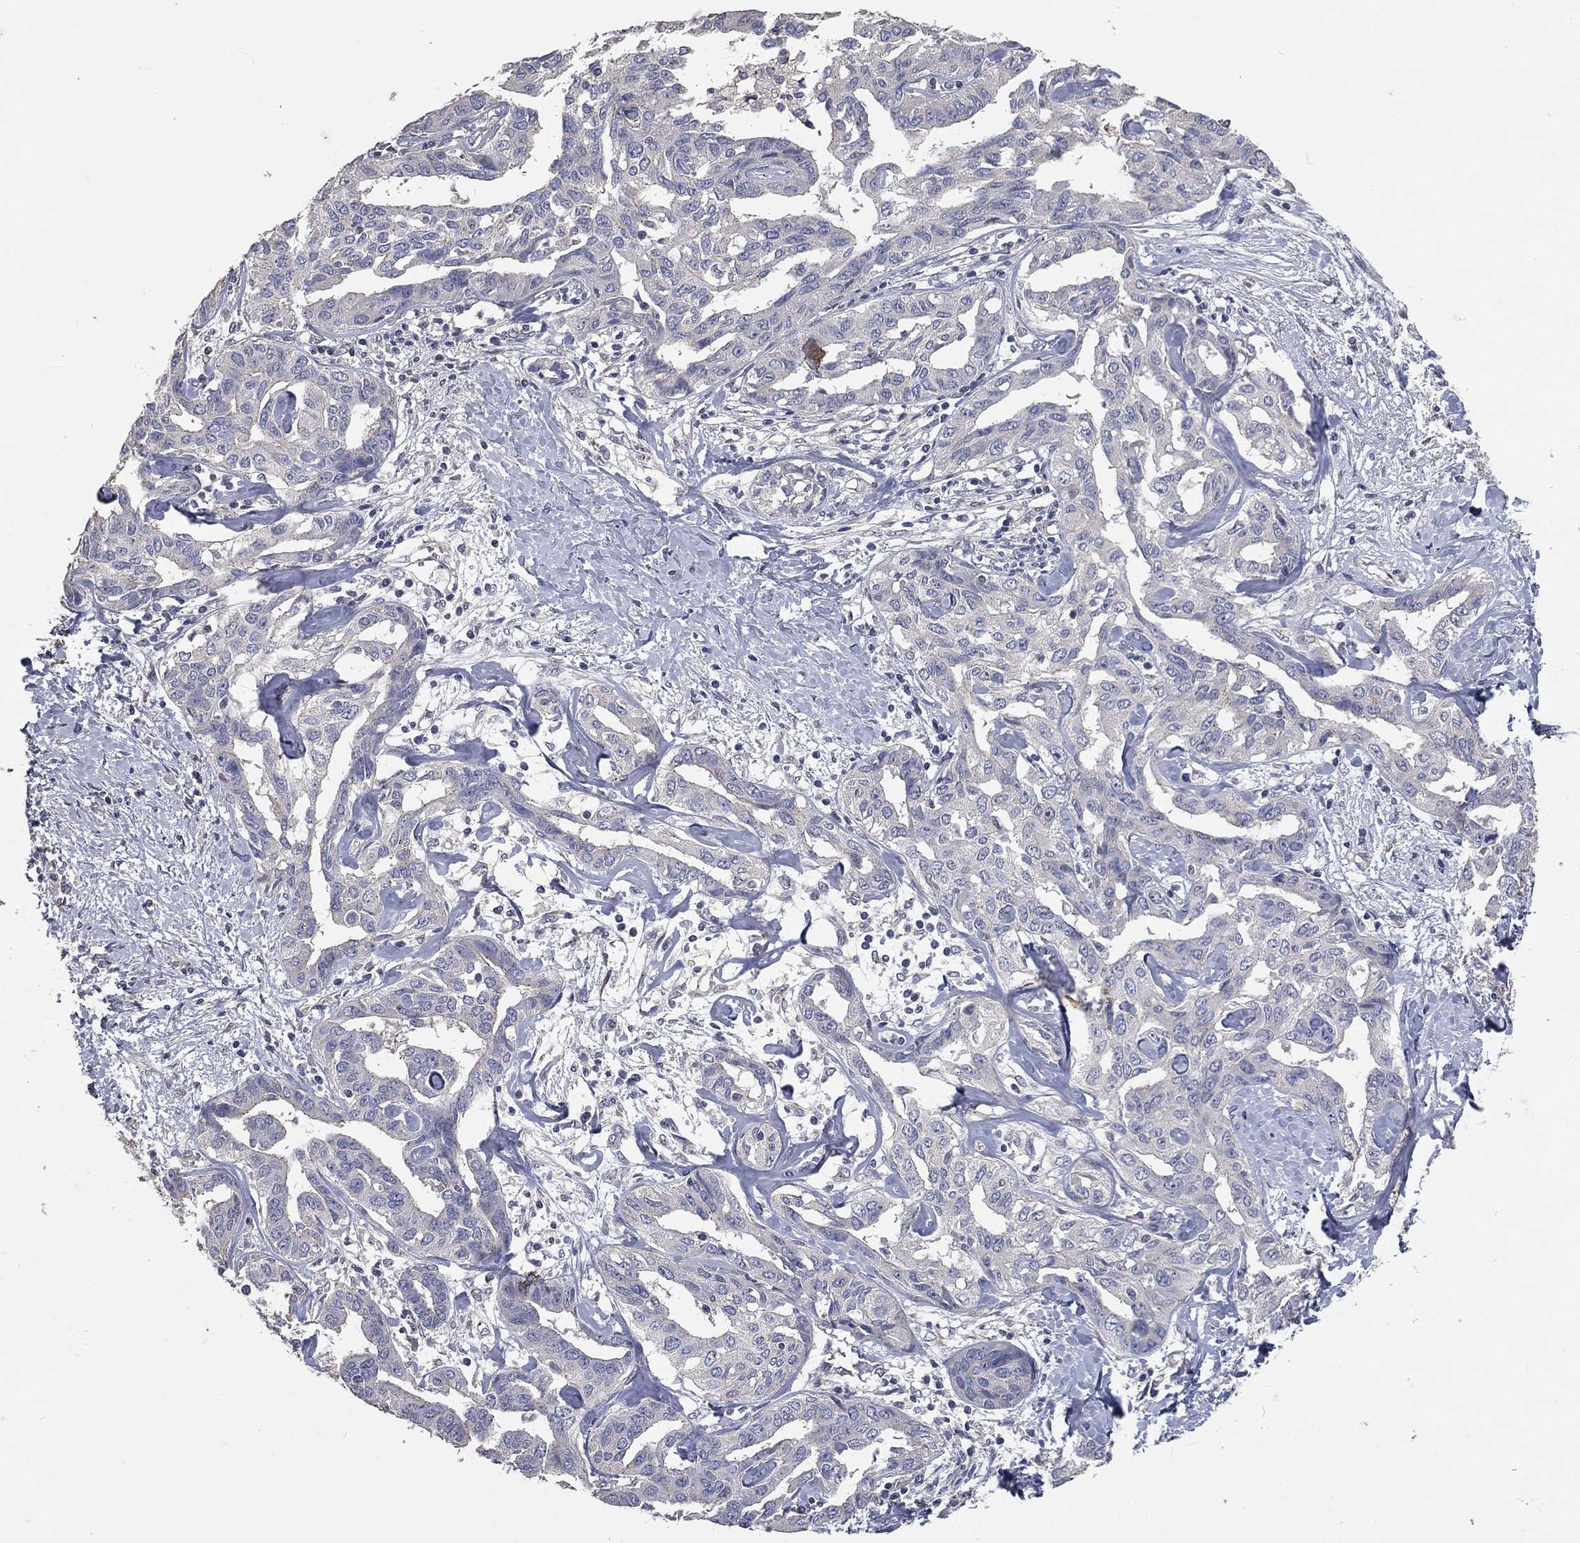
{"staining": {"intensity": "negative", "quantity": "none", "location": "none"}, "tissue": "liver cancer", "cell_type": "Tumor cells", "image_type": "cancer", "snomed": [{"axis": "morphology", "description": "Cholangiocarcinoma"}, {"axis": "topography", "description": "Liver"}], "caption": "A high-resolution photomicrograph shows immunohistochemistry (IHC) staining of liver cancer, which reveals no significant positivity in tumor cells.", "gene": "CROCC", "patient": {"sex": "male", "age": 59}}